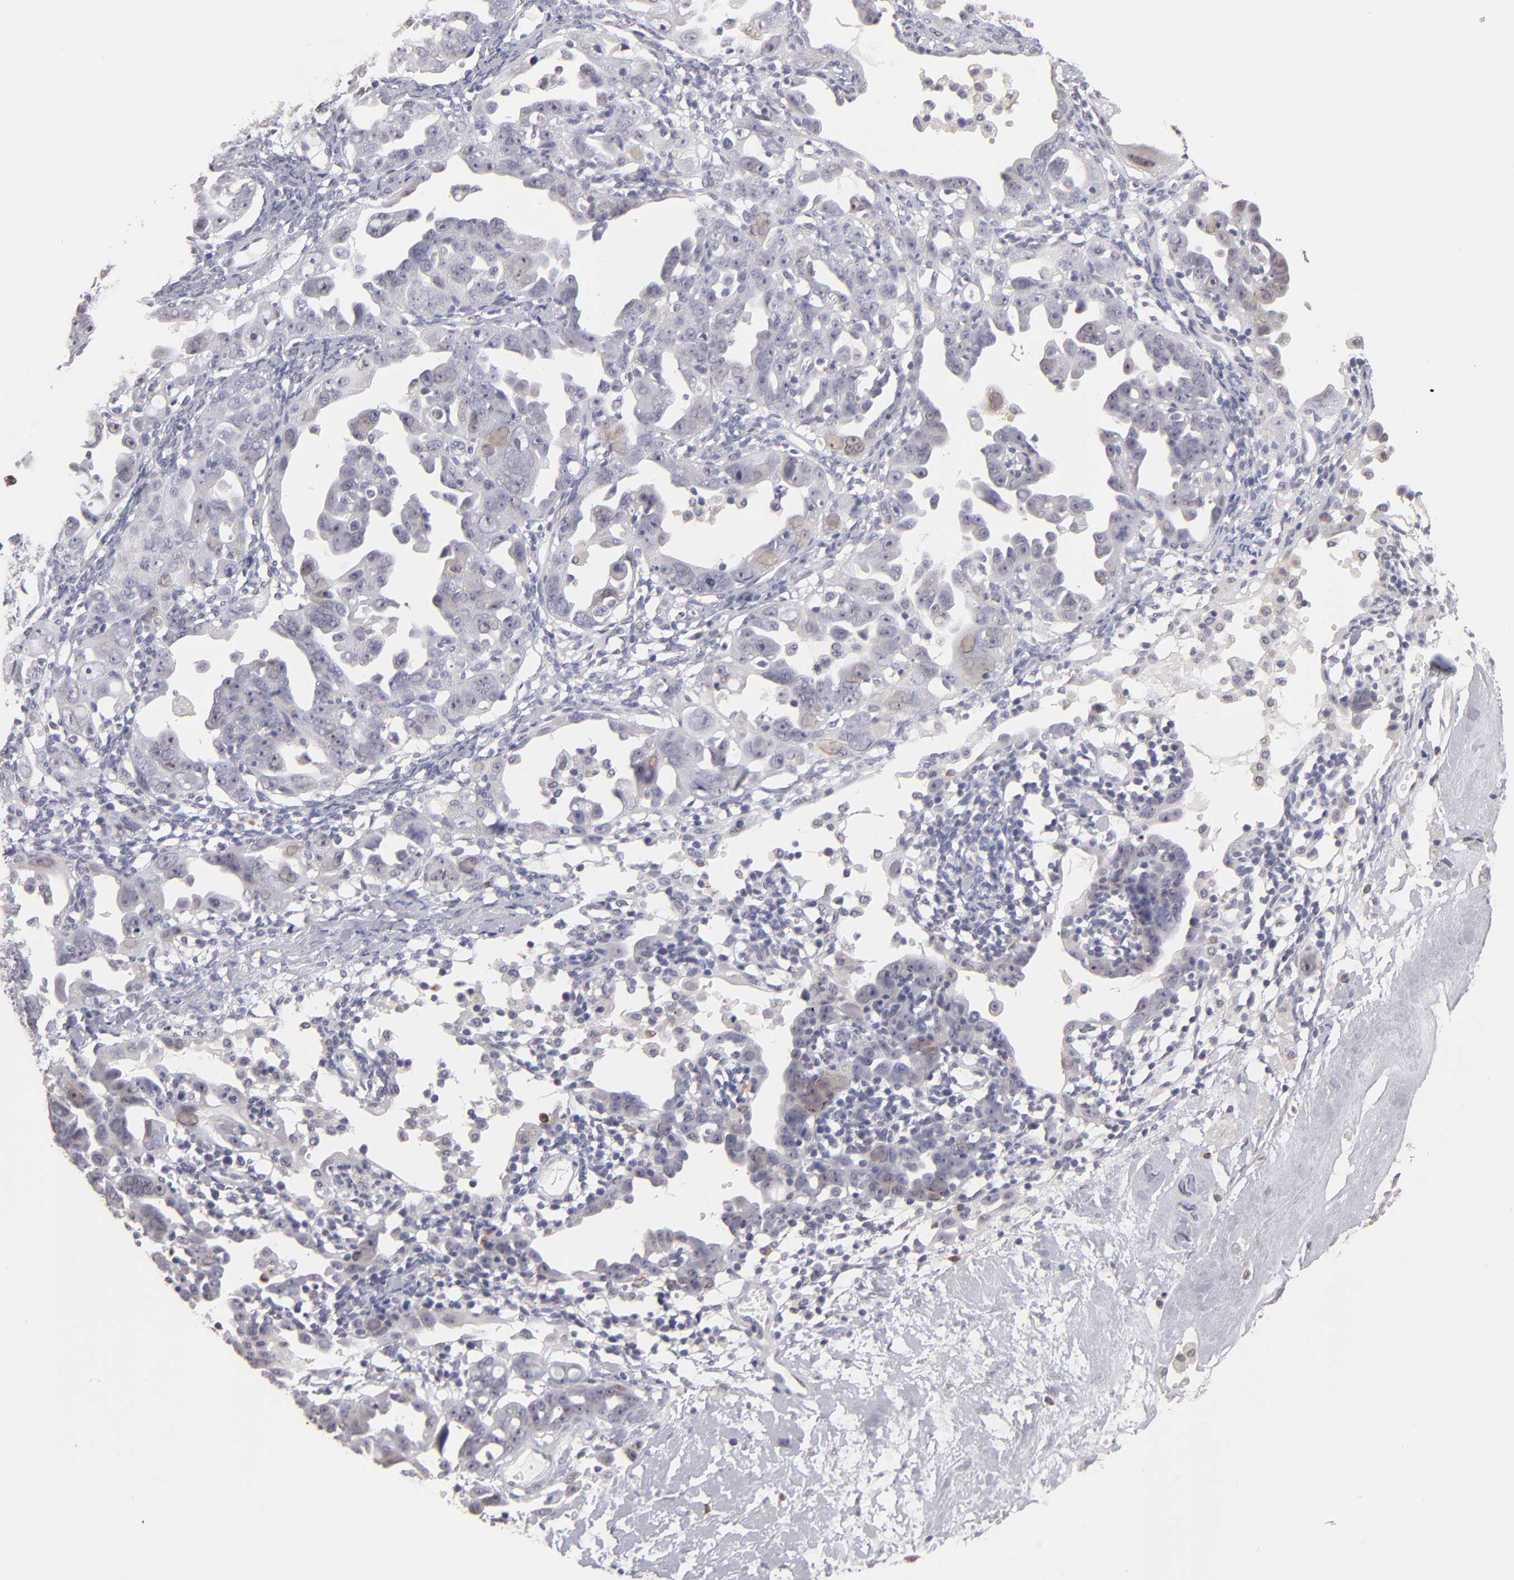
{"staining": {"intensity": "weak", "quantity": "<25%", "location": "nuclear"}, "tissue": "ovarian cancer", "cell_type": "Tumor cells", "image_type": "cancer", "snomed": [{"axis": "morphology", "description": "Cystadenocarcinoma, serous, NOS"}, {"axis": "topography", "description": "Ovary"}], "caption": "Immunohistochemistry (IHC) micrograph of human serous cystadenocarcinoma (ovarian) stained for a protein (brown), which exhibits no staining in tumor cells. (Stains: DAB (3,3'-diaminobenzidine) immunohistochemistry (IHC) with hematoxylin counter stain, Microscopy: brightfield microscopy at high magnification).", "gene": "MGAM", "patient": {"sex": "female", "age": 66}}